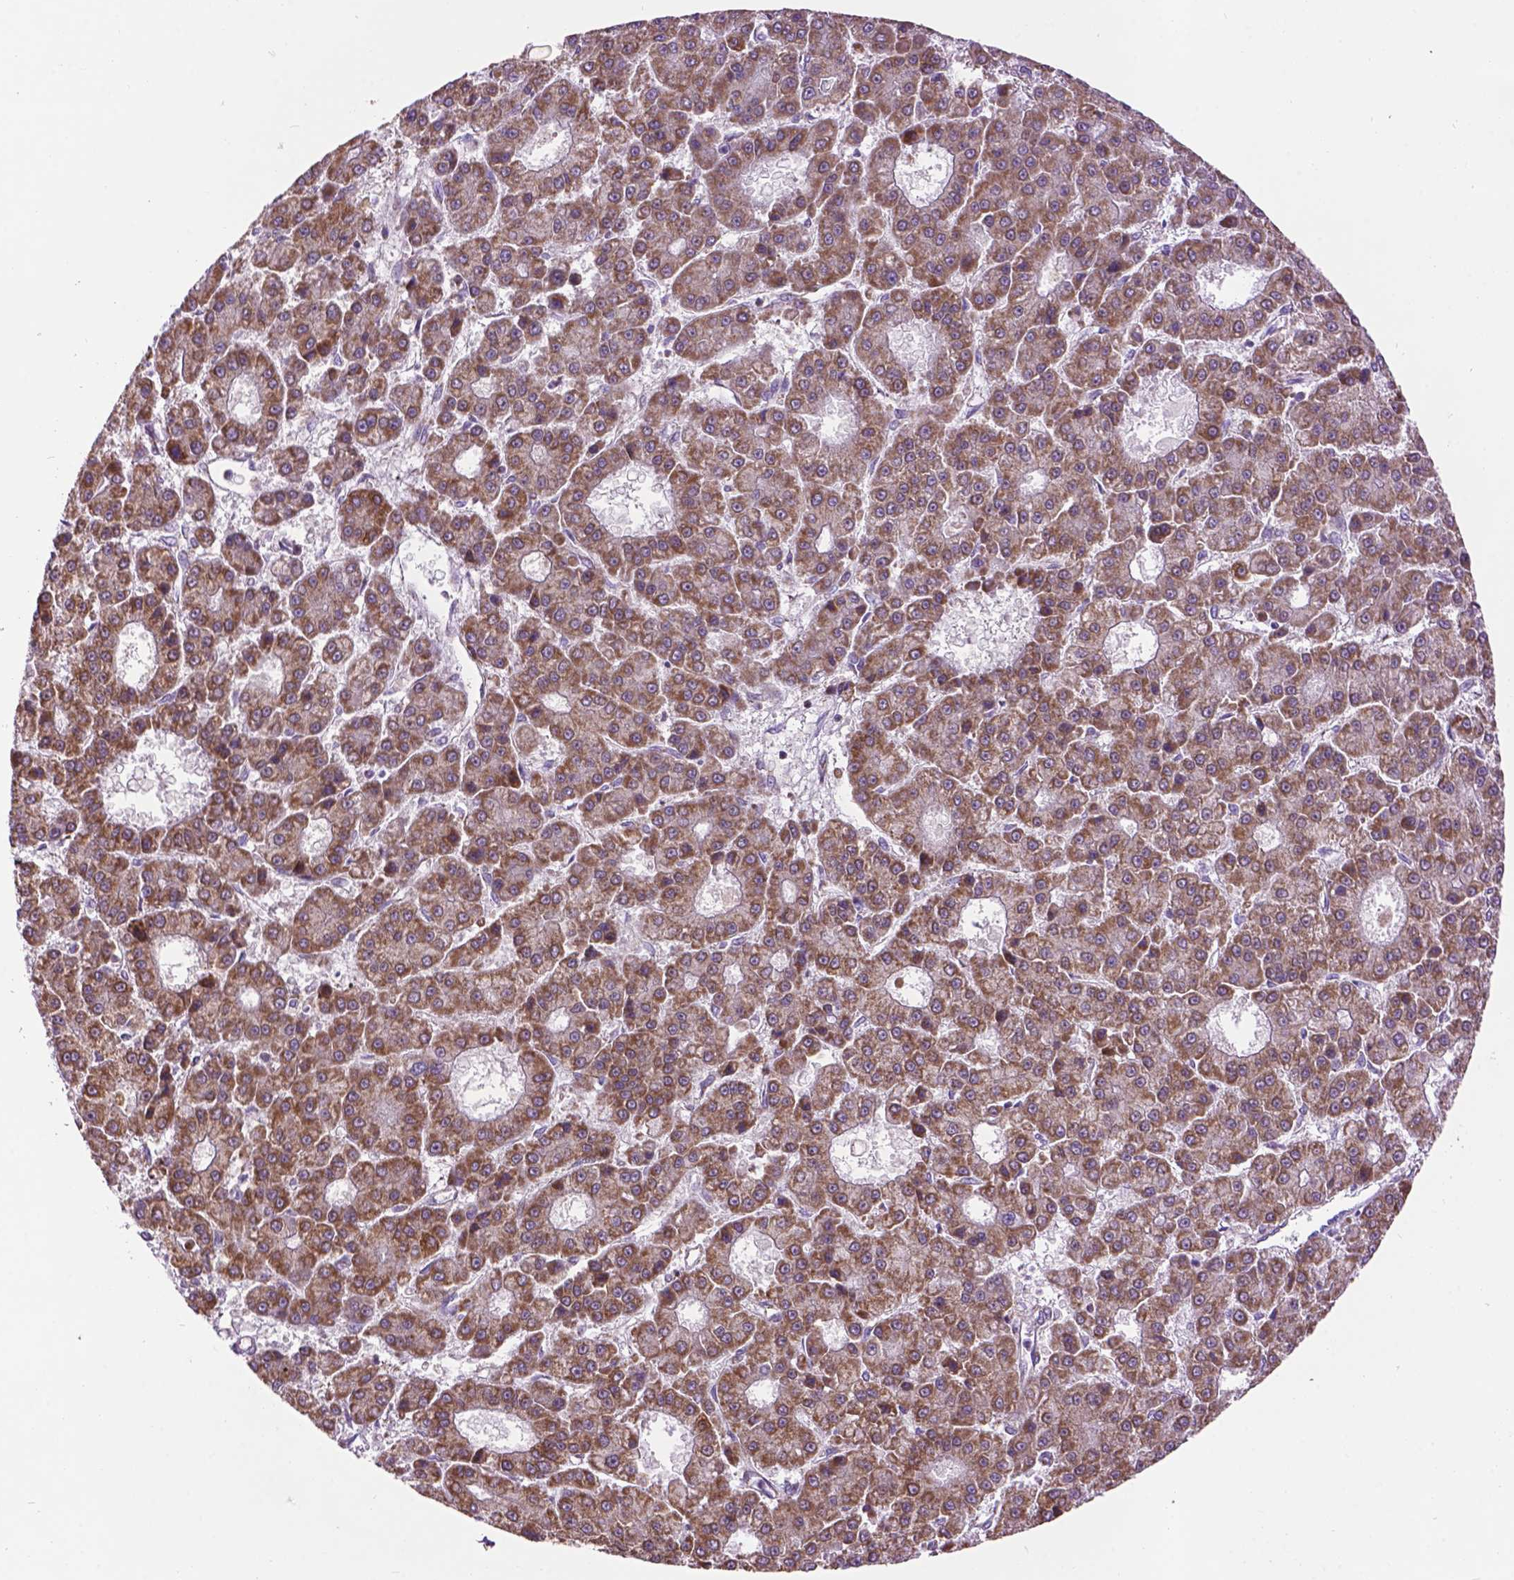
{"staining": {"intensity": "moderate", "quantity": ">75%", "location": "cytoplasmic/membranous"}, "tissue": "liver cancer", "cell_type": "Tumor cells", "image_type": "cancer", "snomed": [{"axis": "morphology", "description": "Carcinoma, Hepatocellular, NOS"}, {"axis": "topography", "description": "Liver"}], "caption": "IHC of liver cancer exhibits medium levels of moderate cytoplasmic/membranous expression in about >75% of tumor cells. Using DAB (brown) and hematoxylin (blue) stains, captured at high magnification using brightfield microscopy.", "gene": "PYCR3", "patient": {"sex": "male", "age": 70}}